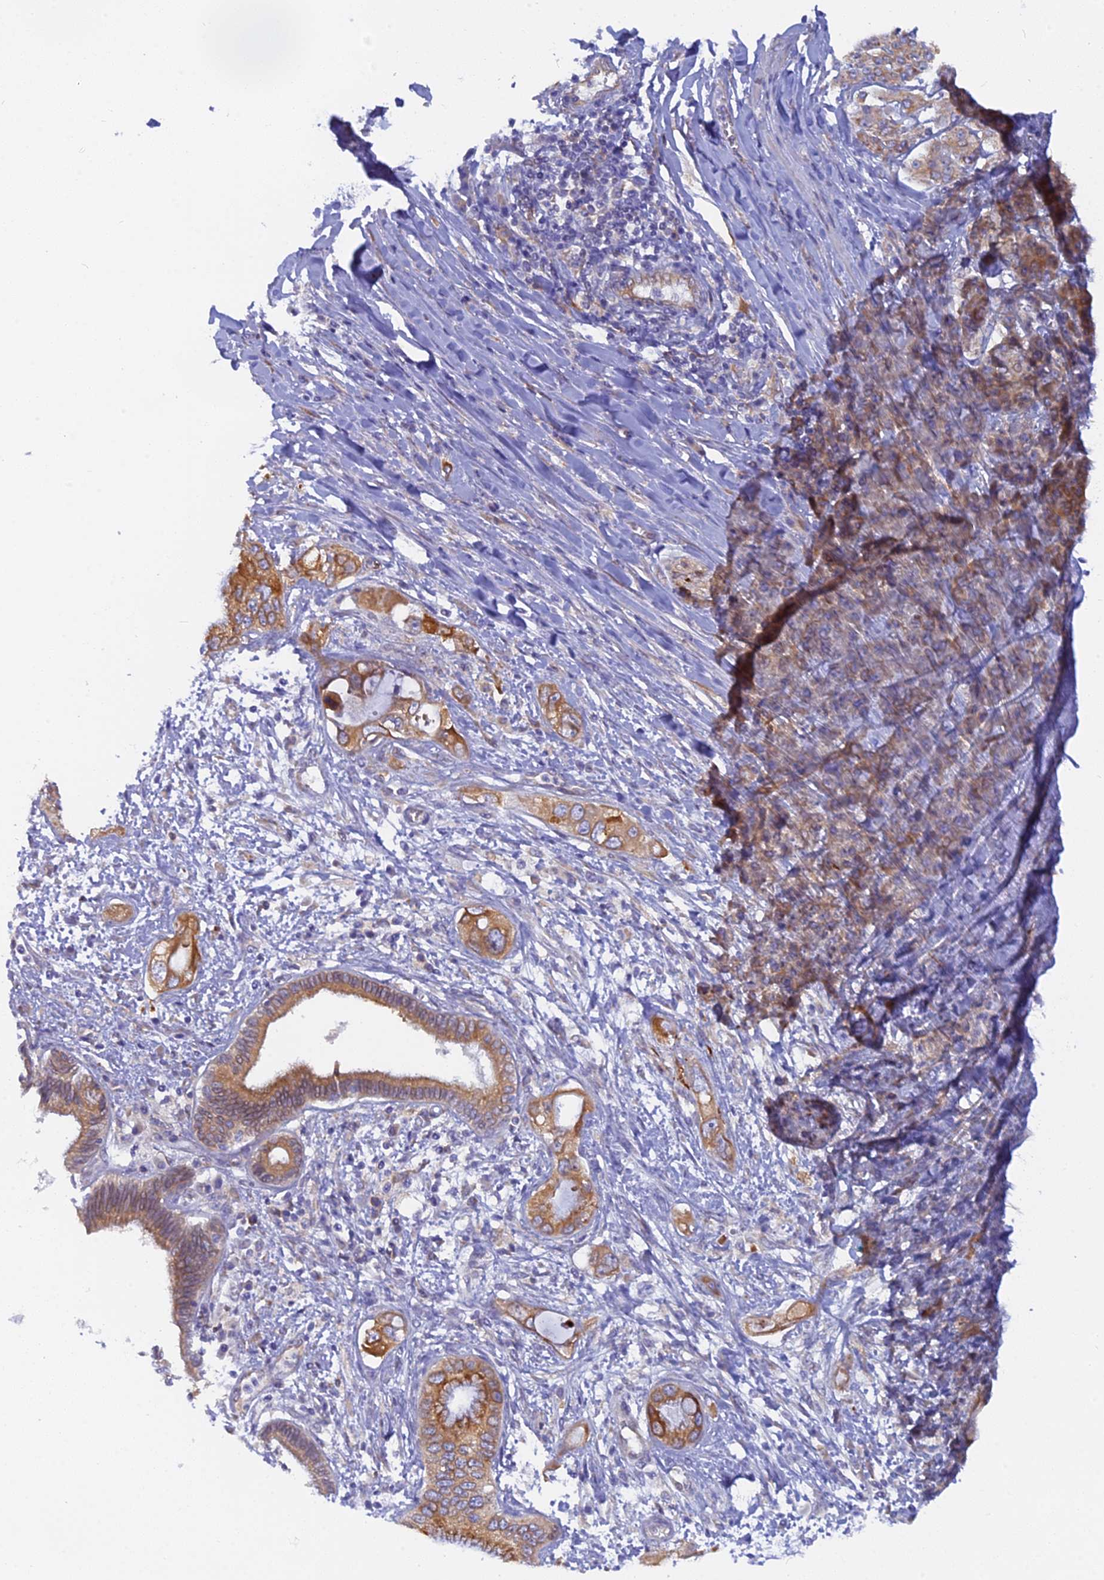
{"staining": {"intensity": "moderate", "quantity": ">75%", "location": "cytoplasmic/membranous"}, "tissue": "pancreatic cancer", "cell_type": "Tumor cells", "image_type": "cancer", "snomed": [{"axis": "morphology", "description": "Inflammation, NOS"}, {"axis": "morphology", "description": "Adenocarcinoma, NOS"}, {"axis": "topography", "description": "Pancreas"}], "caption": "Adenocarcinoma (pancreatic) stained for a protein (brown) shows moderate cytoplasmic/membranous positive expression in about >75% of tumor cells.", "gene": "TLCD1", "patient": {"sex": "female", "age": 56}}